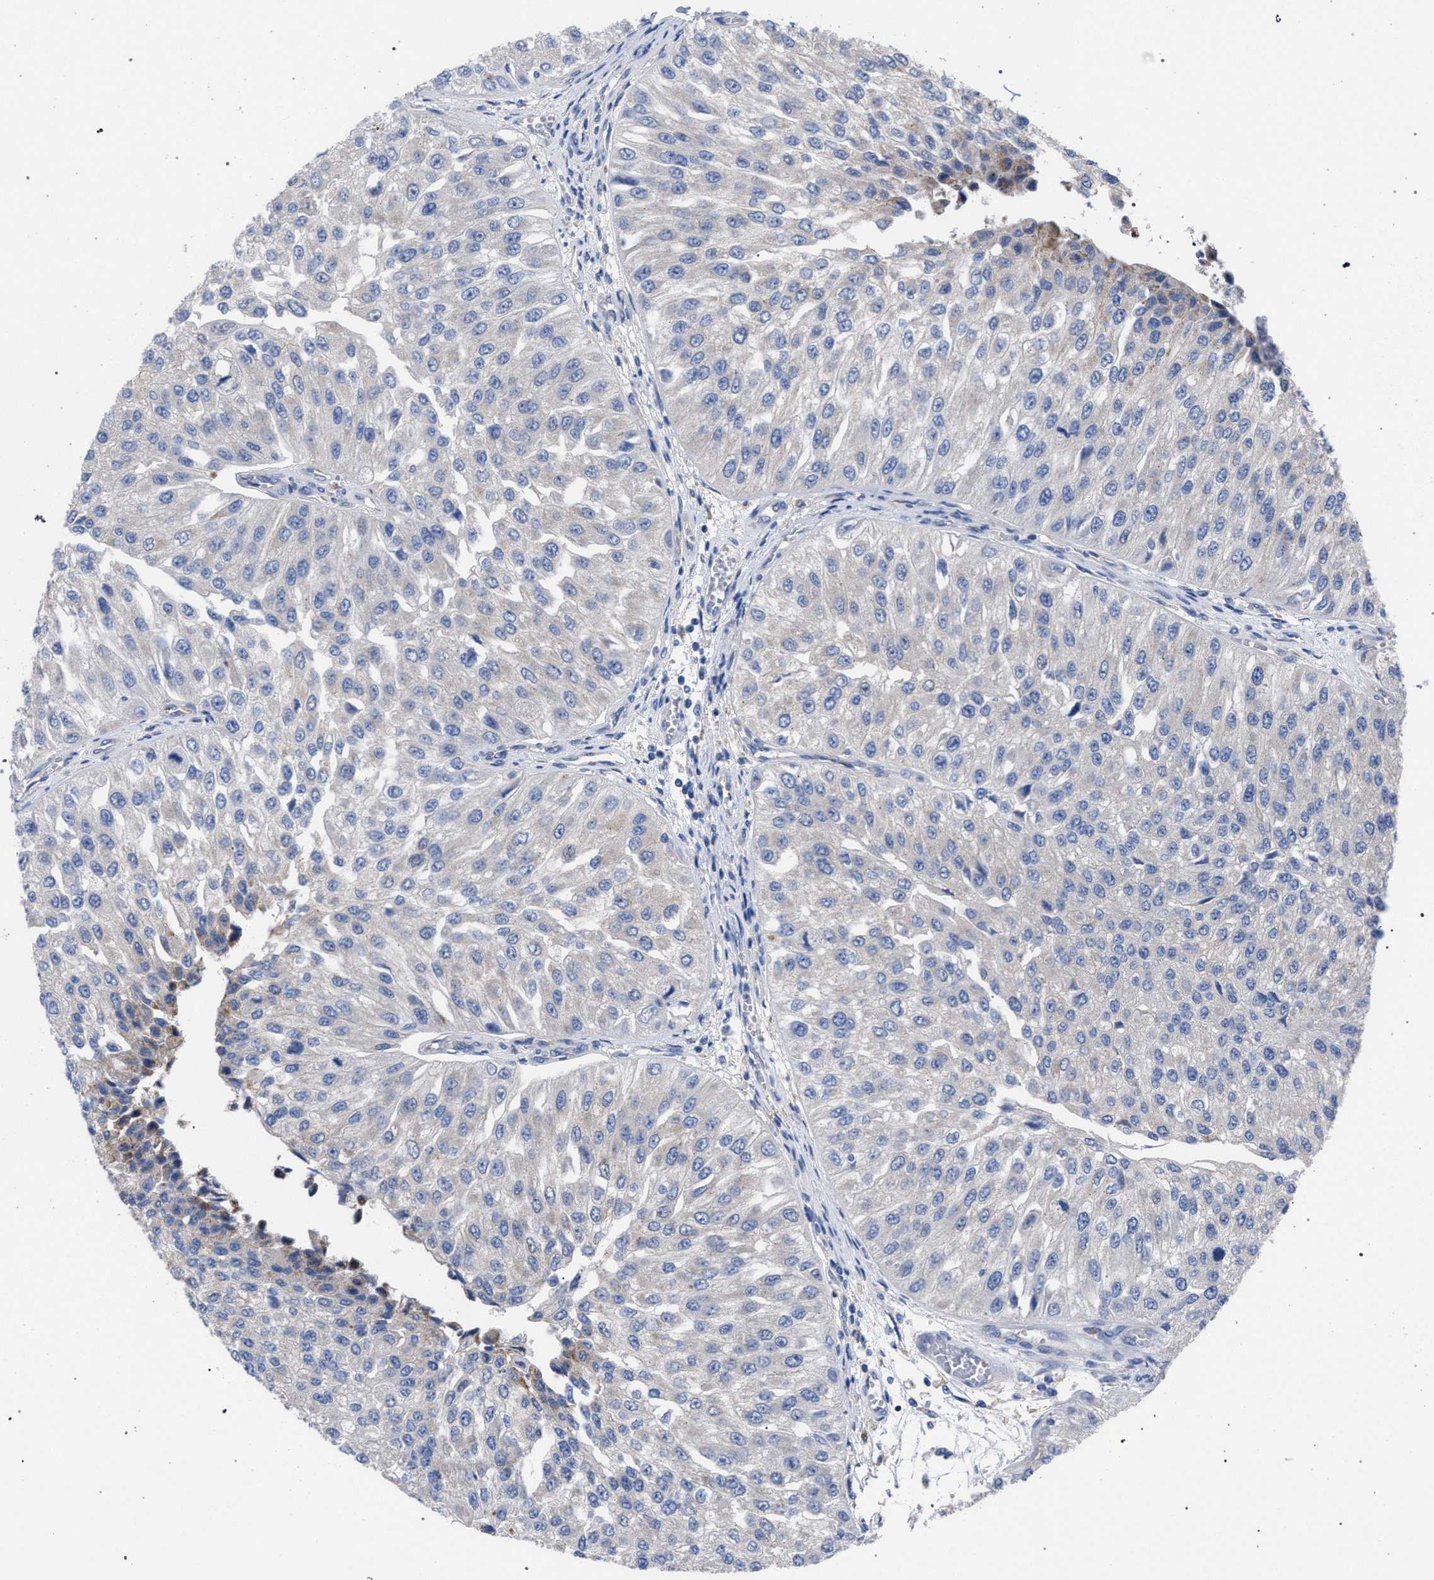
{"staining": {"intensity": "negative", "quantity": "none", "location": "none"}, "tissue": "urothelial cancer", "cell_type": "Tumor cells", "image_type": "cancer", "snomed": [{"axis": "morphology", "description": "Urothelial carcinoma, High grade"}, {"axis": "topography", "description": "Kidney"}, {"axis": "topography", "description": "Urinary bladder"}], "caption": "Immunohistochemistry (IHC) photomicrograph of neoplastic tissue: urothelial cancer stained with DAB displays no significant protein expression in tumor cells.", "gene": "GMPR", "patient": {"sex": "male", "age": 77}}